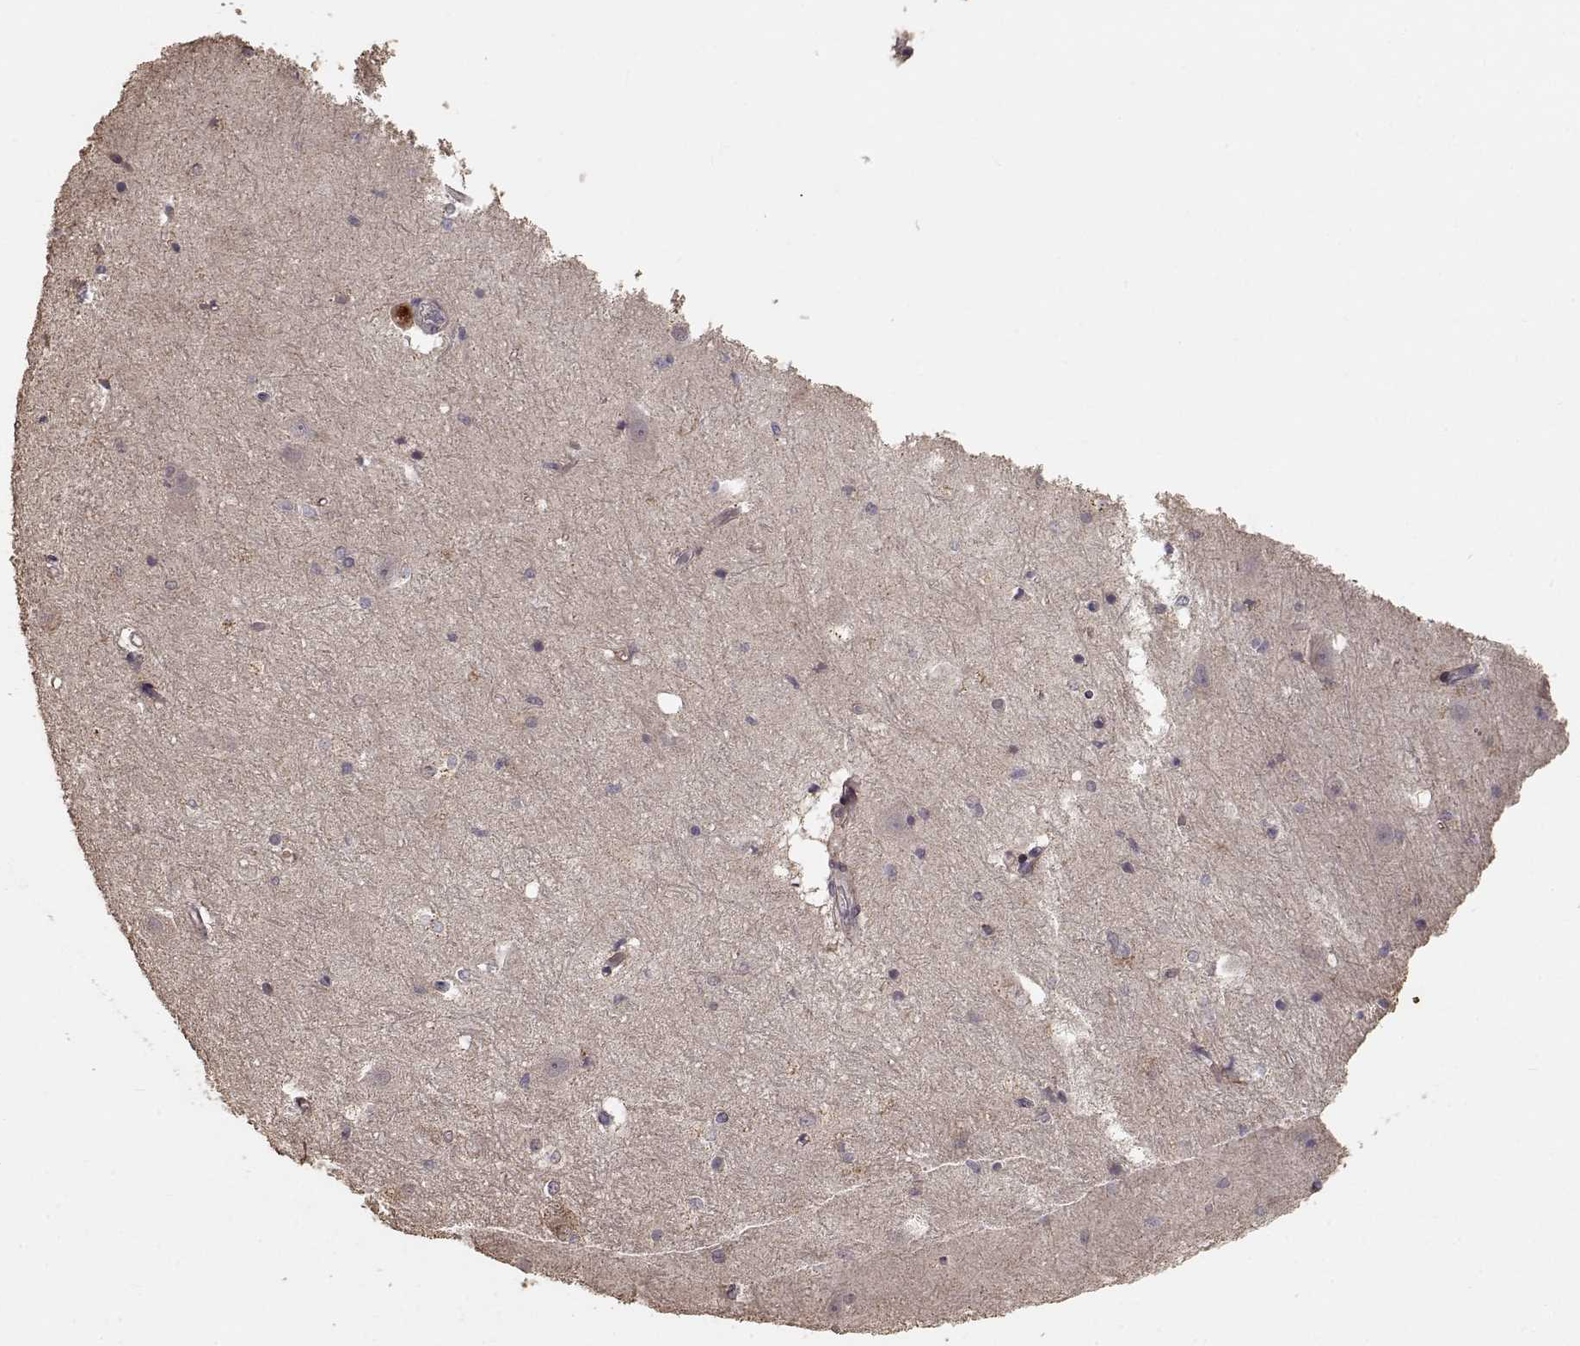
{"staining": {"intensity": "negative", "quantity": "none", "location": "none"}, "tissue": "hippocampus", "cell_type": "Glial cells", "image_type": "normal", "snomed": [{"axis": "morphology", "description": "Normal tissue, NOS"}, {"axis": "topography", "description": "Hippocampus"}], "caption": "This is a photomicrograph of IHC staining of benign hippocampus, which shows no positivity in glial cells.", "gene": "USP15", "patient": {"sex": "male", "age": 44}}